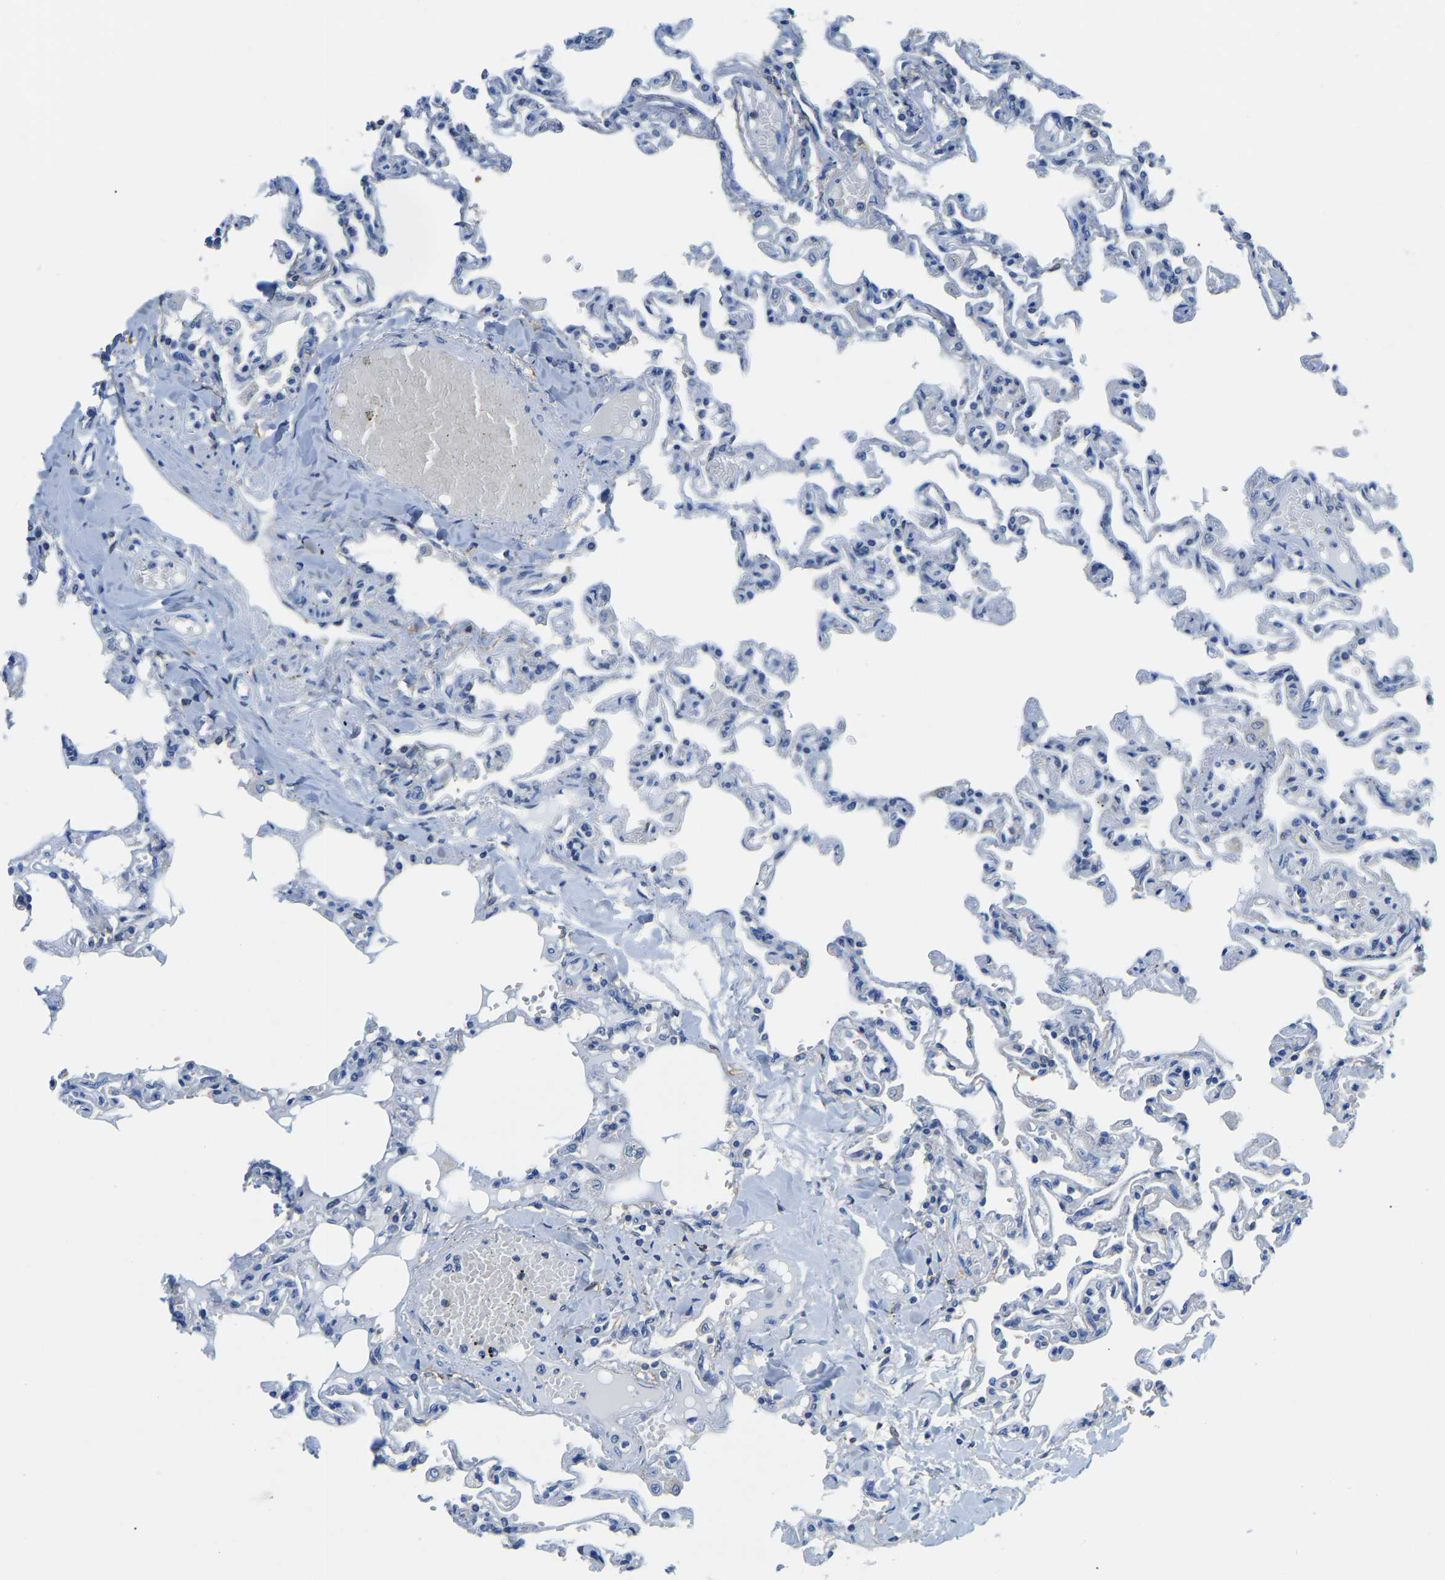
{"staining": {"intensity": "negative", "quantity": "none", "location": "none"}, "tissue": "lung", "cell_type": "Alveolar cells", "image_type": "normal", "snomed": [{"axis": "morphology", "description": "Normal tissue, NOS"}, {"axis": "topography", "description": "Lung"}], "caption": "This is an immunohistochemistry micrograph of unremarkable lung. There is no positivity in alveolar cells.", "gene": "ZDHHC13", "patient": {"sex": "male", "age": 21}}